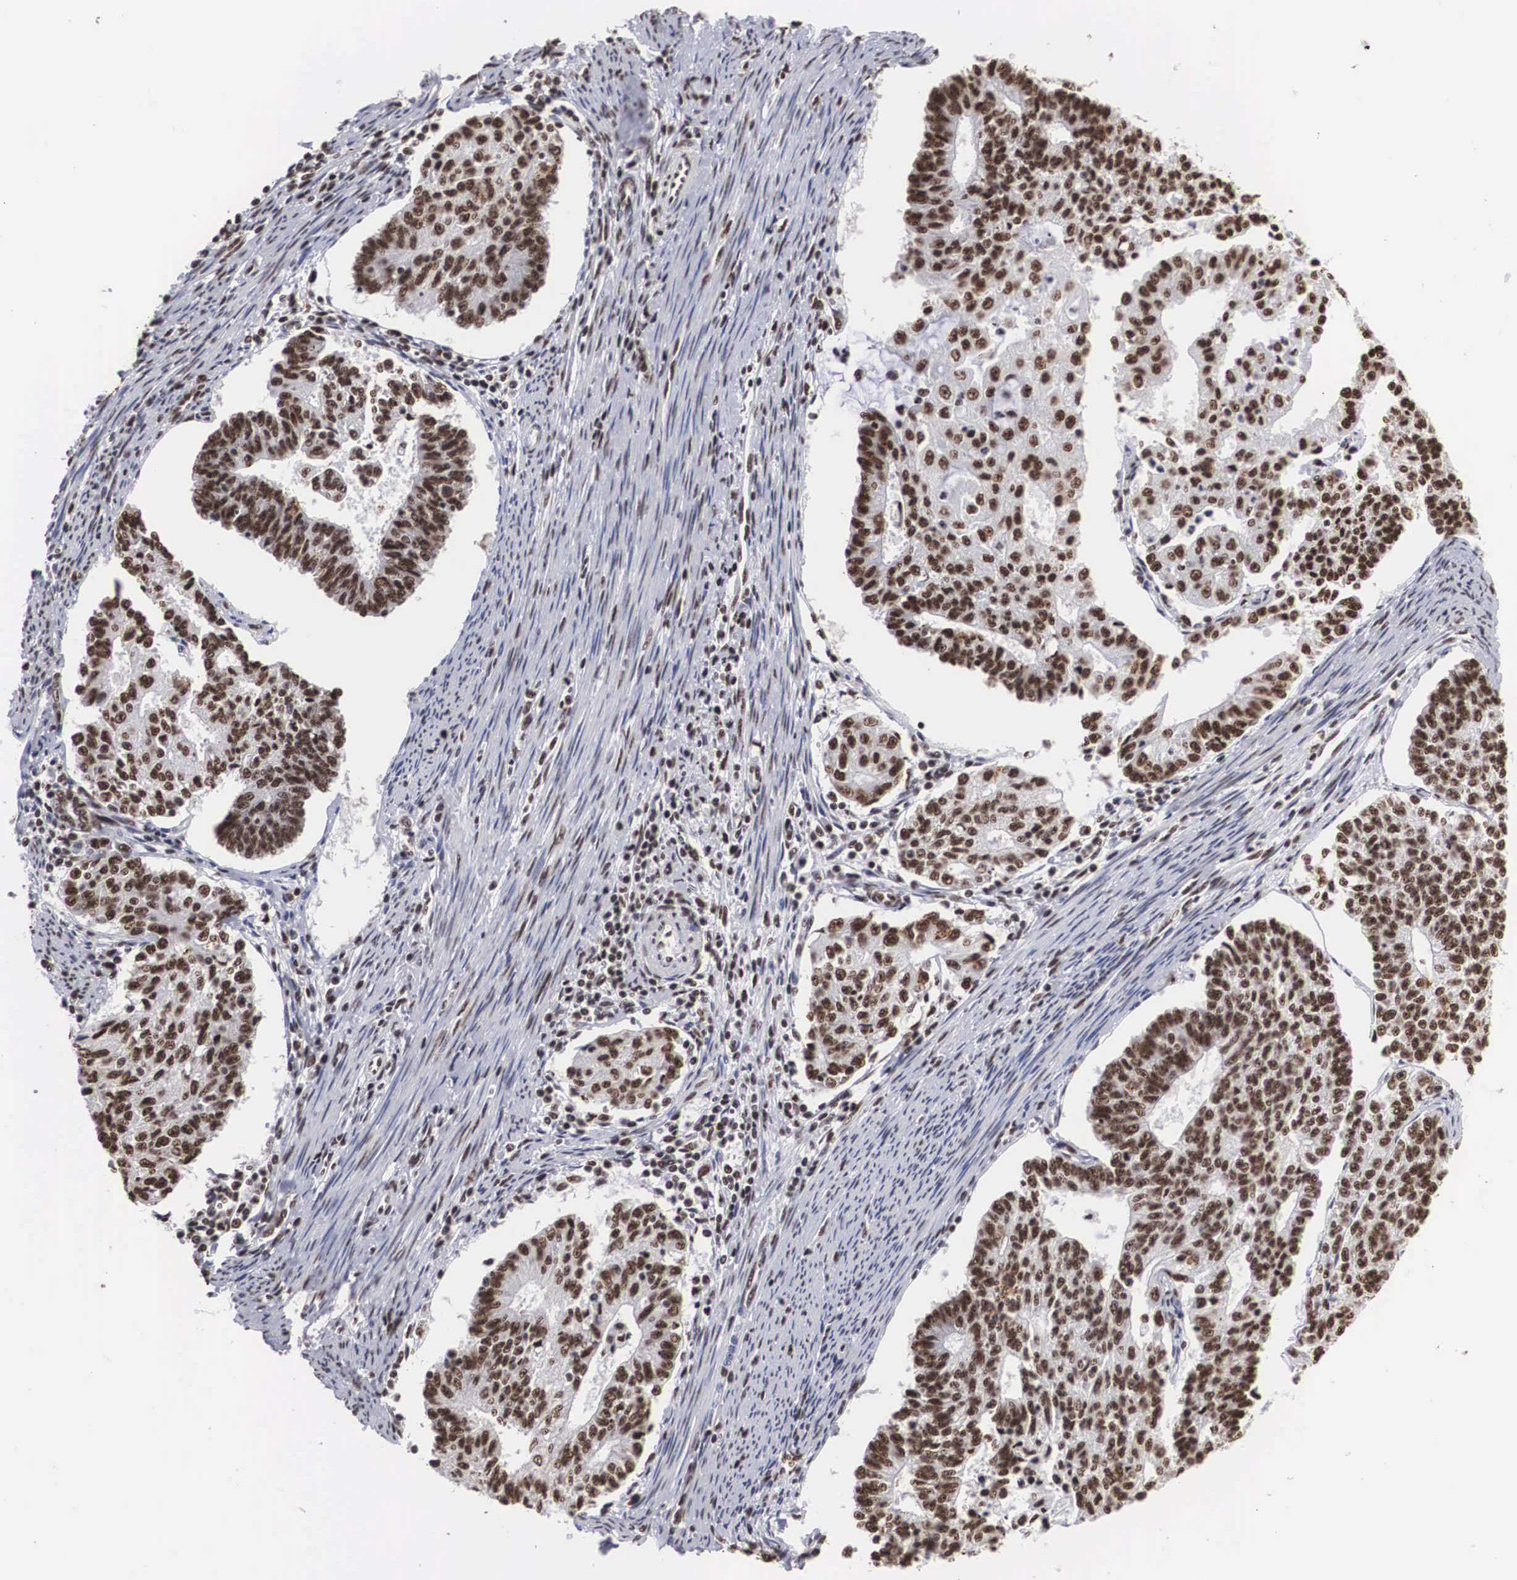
{"staining": {"intensity": "moderate", "quantity": ">75%", "location": "nuclear"}, "tissue": "endometrial cancer", "cell_type": "Tumor cells", "image_type": "cancer", "snomed": [{"axis": "morphology", "description": "Adenocarcinoma, NOS"}, {"axis": "topography", "description": "Endometrium"}], "caption": "Endometrial cancer (adenocarcinoma) was stained to show a protein in brown. There is medium levels of moderate nuclear positivity in approximately >75% of tumor cells.", "gene": "ACIN1", "patient": {"sex": "female", "age": 56}}